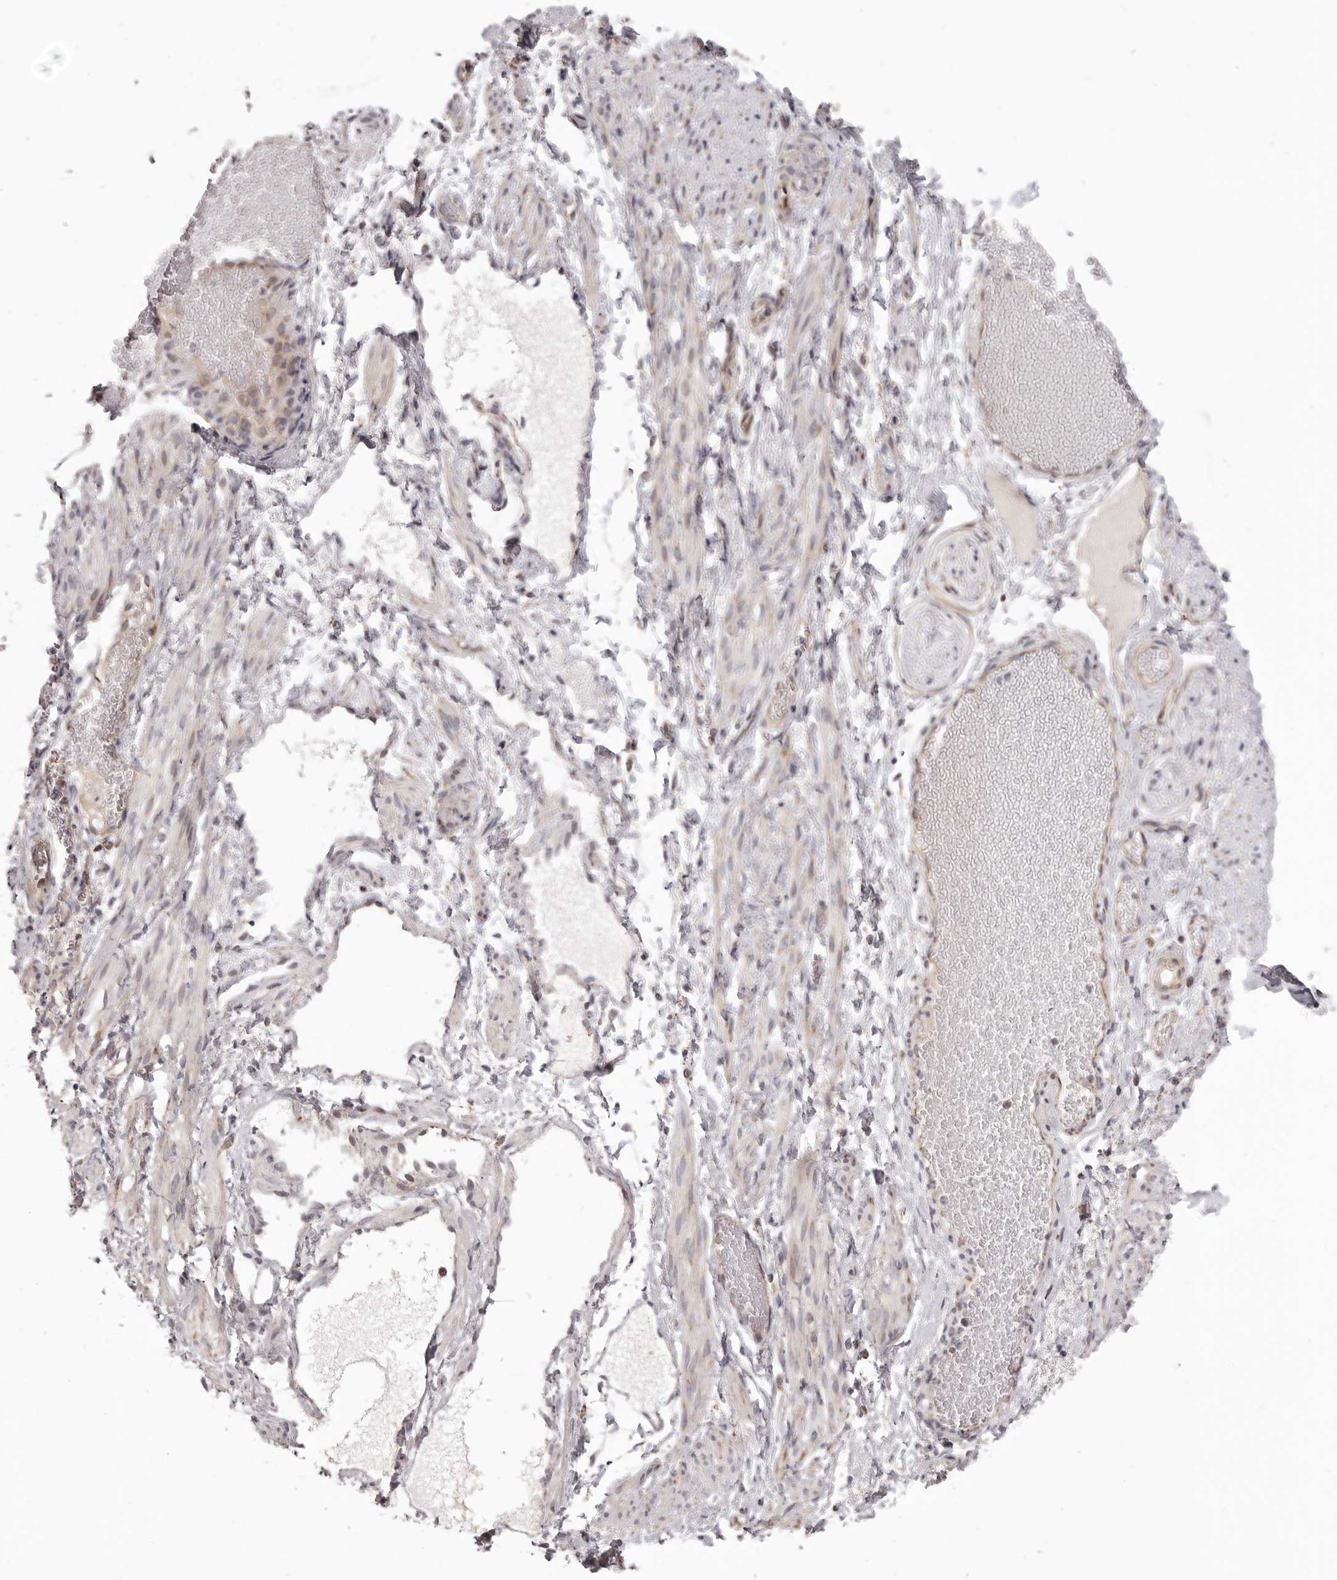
{"staining": {"intensity": "negative", "quantity": "none", "location": "none"}, "tissue": "adipose tissue", "cell_type": "Adipocytes", "image_type": "normal", "snomed": [{"axis": "morphology", "description": "Normal tissue, NOS"}, {"axis": "topography", "description": "Smooth muscle"}, {"axis": "topography", "description": "Peripheral nerve tissue"}], "caption": "The micrograph exhibits no staining of adipocytes in normal adipose tissue.", "gene": "CHRM2", "patient": {"sex": "female", "age": 39}}